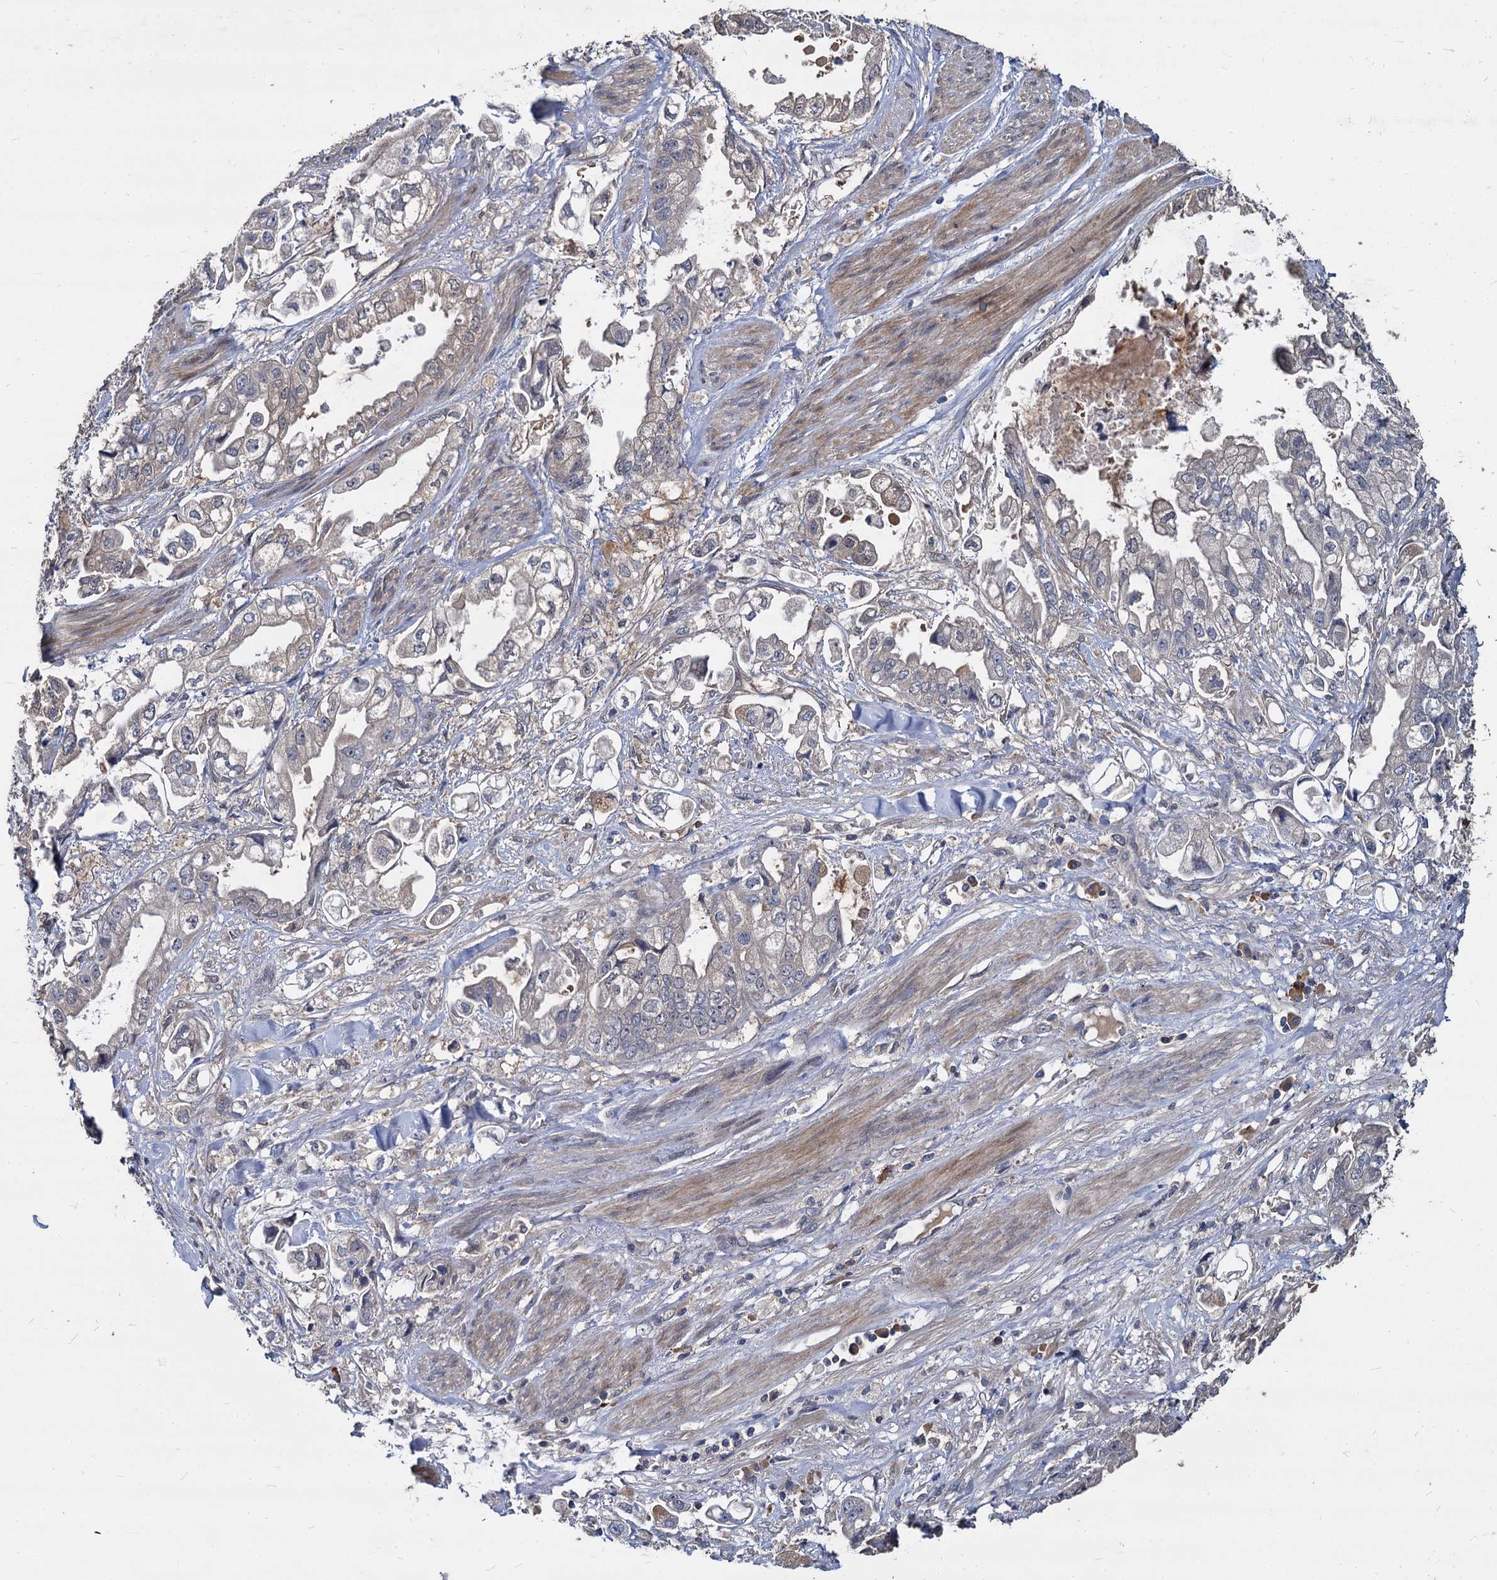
{"staining": {"intensity": "weak", "quantity": "<25%", "location": "cytoplasmic/membranous"}, "tissue": "stomach cancer", "cell_type": "Tumor cells", "image_type": "cancer", "snomed": [{"axis": "morphology", "description": "Adenocarcinoma, NOS"}, {"axis": "topography", "description": "Stomach"}], "caption": "High power microscopy histopathology image of an immunohistochemistry (IHC) image of stomach adenocarcinoma, revealing no significant expression in tumor cells.", "gene": "CCDC184", "patient": {"sex": "male", "age": 62}}